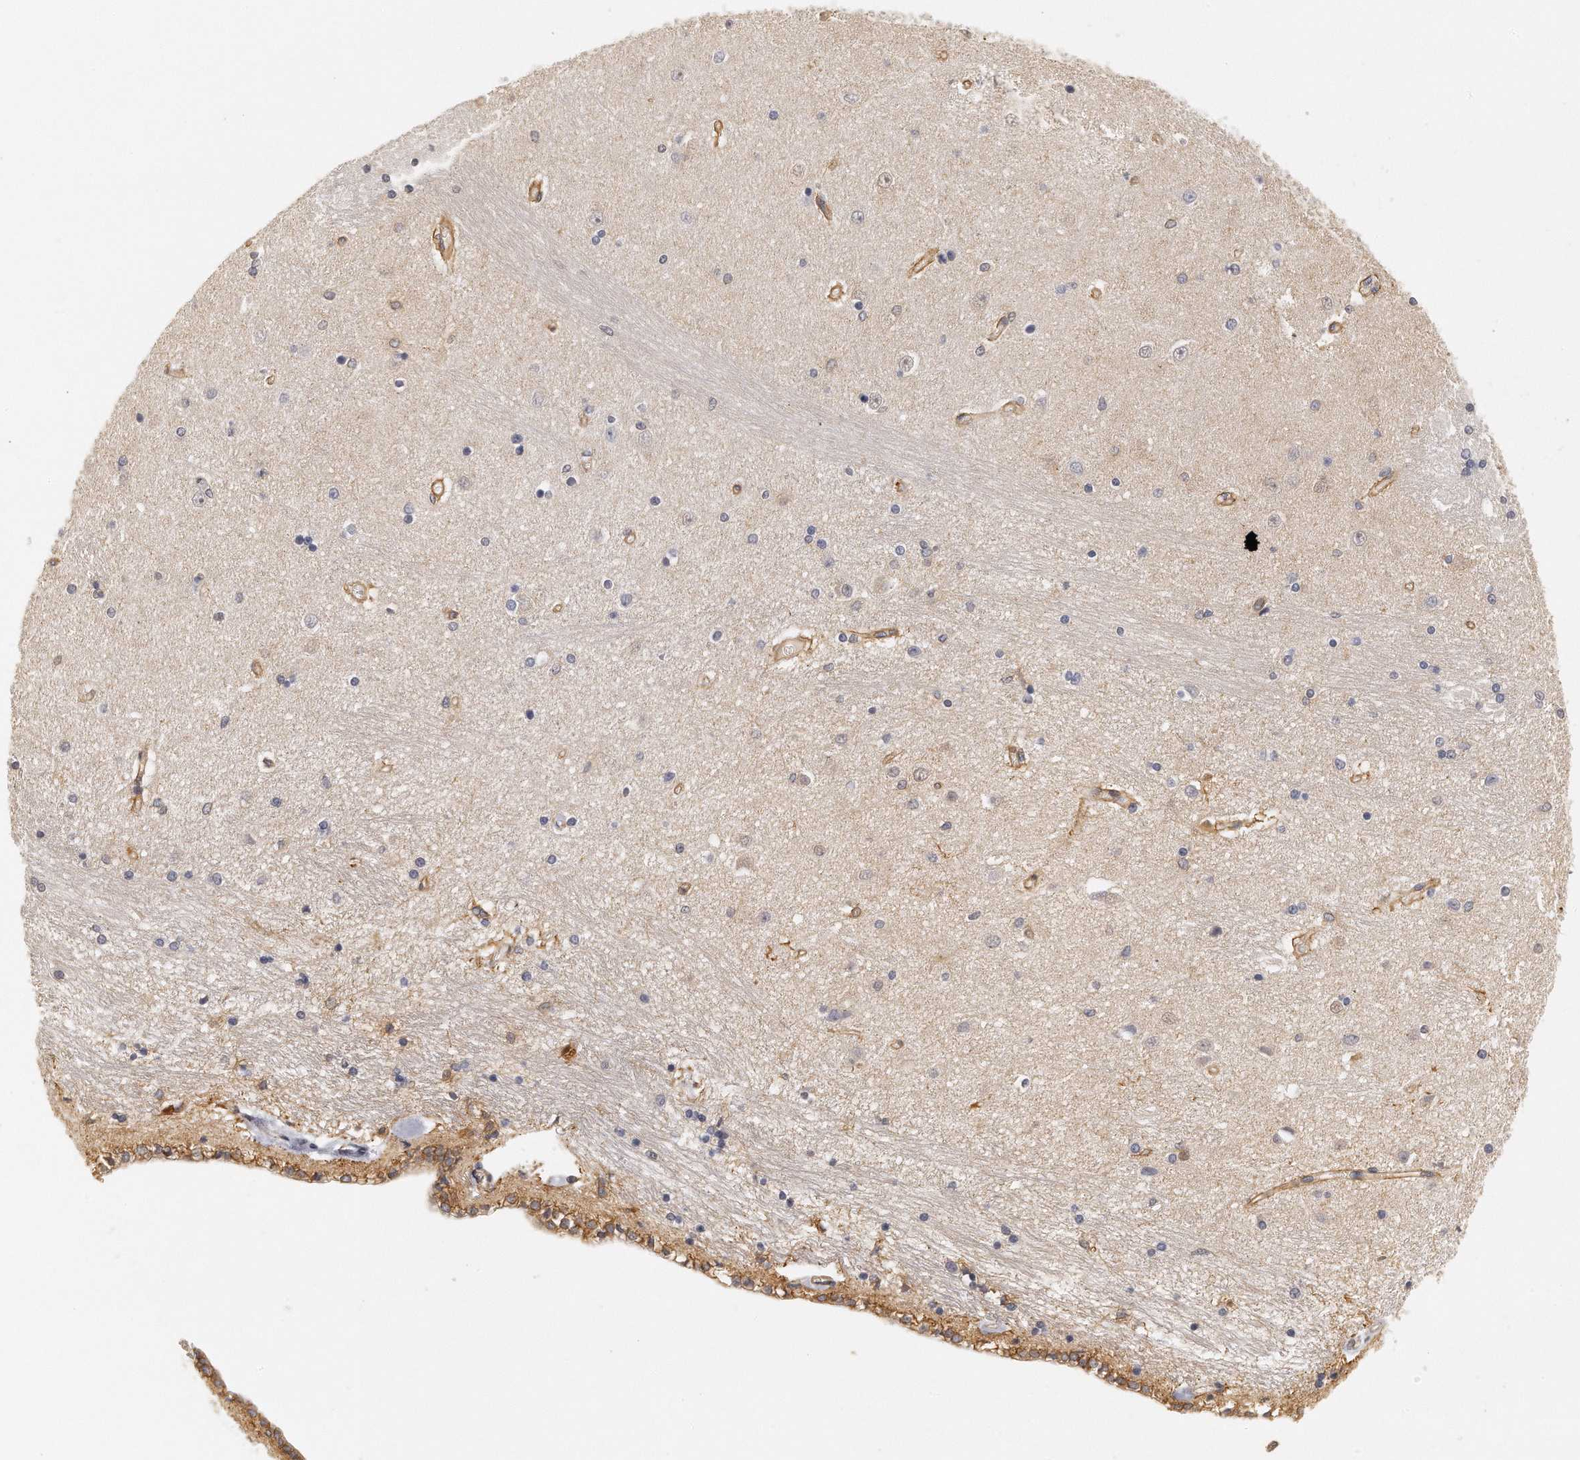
{"staining": {"intensity": "negative", "quantity": "none", "location": "none"}, "tissue": "hippocampus", "cell_type": "Glial cells", "image_type": "normal", "snomed": [{"axis": "morphology", "description": "Normal tissue, NOS"}, {"axis": "topography", "description": "Hippocampus"}], "caption": "Micrograph shows no significant protein expression in glial cells of benign hippocampus.", "gene": "CHST7", "patient": {"sex": "female", "age": 54}}